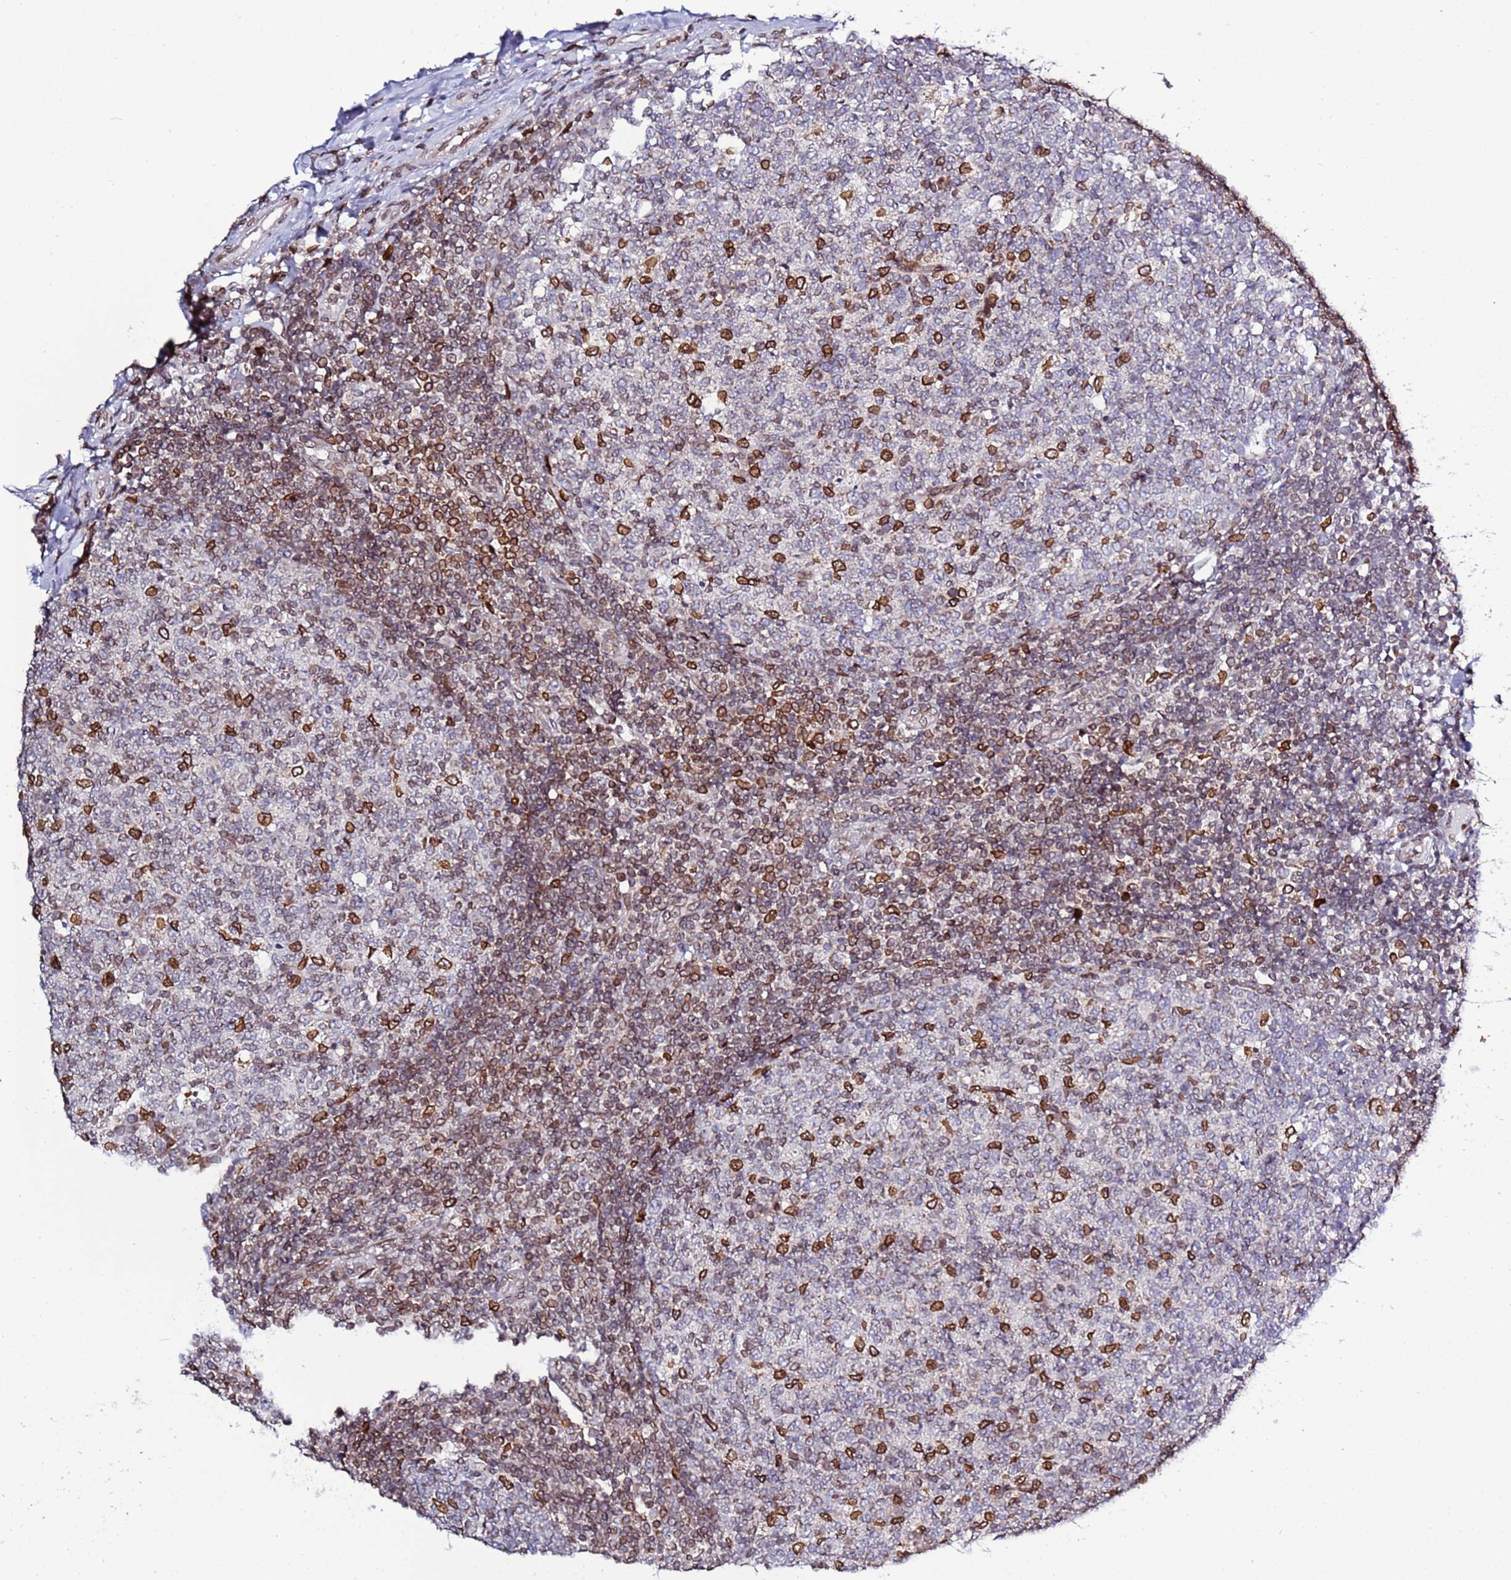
{"staining": {"intensity": "moderate", "quantity": "<25%", "location": "cytoplasmic/membranous,nuclear"}, "tissue": "tonsil", "cell_type": "Germinal center cells", "image_type": "normal", "snomed": [{"axis": "morphology", "description": "Normal tissue, NOS"}, {"axis": "topography", "description": "Tonsil"}], "caption": "The image exhibits a brown stain indicating the presence of a protein in the cytoplasmic/membranous,nuclear of germinal center cells in tonsil. Using DAB (3,3'-diaminobenzidine) (brown) and hematoxylin (blue) stains, captured at high magnification using brightfield microscopy.", "gene": "TOR1AIP1", "patient": {"sex": "female", "age": 19}}